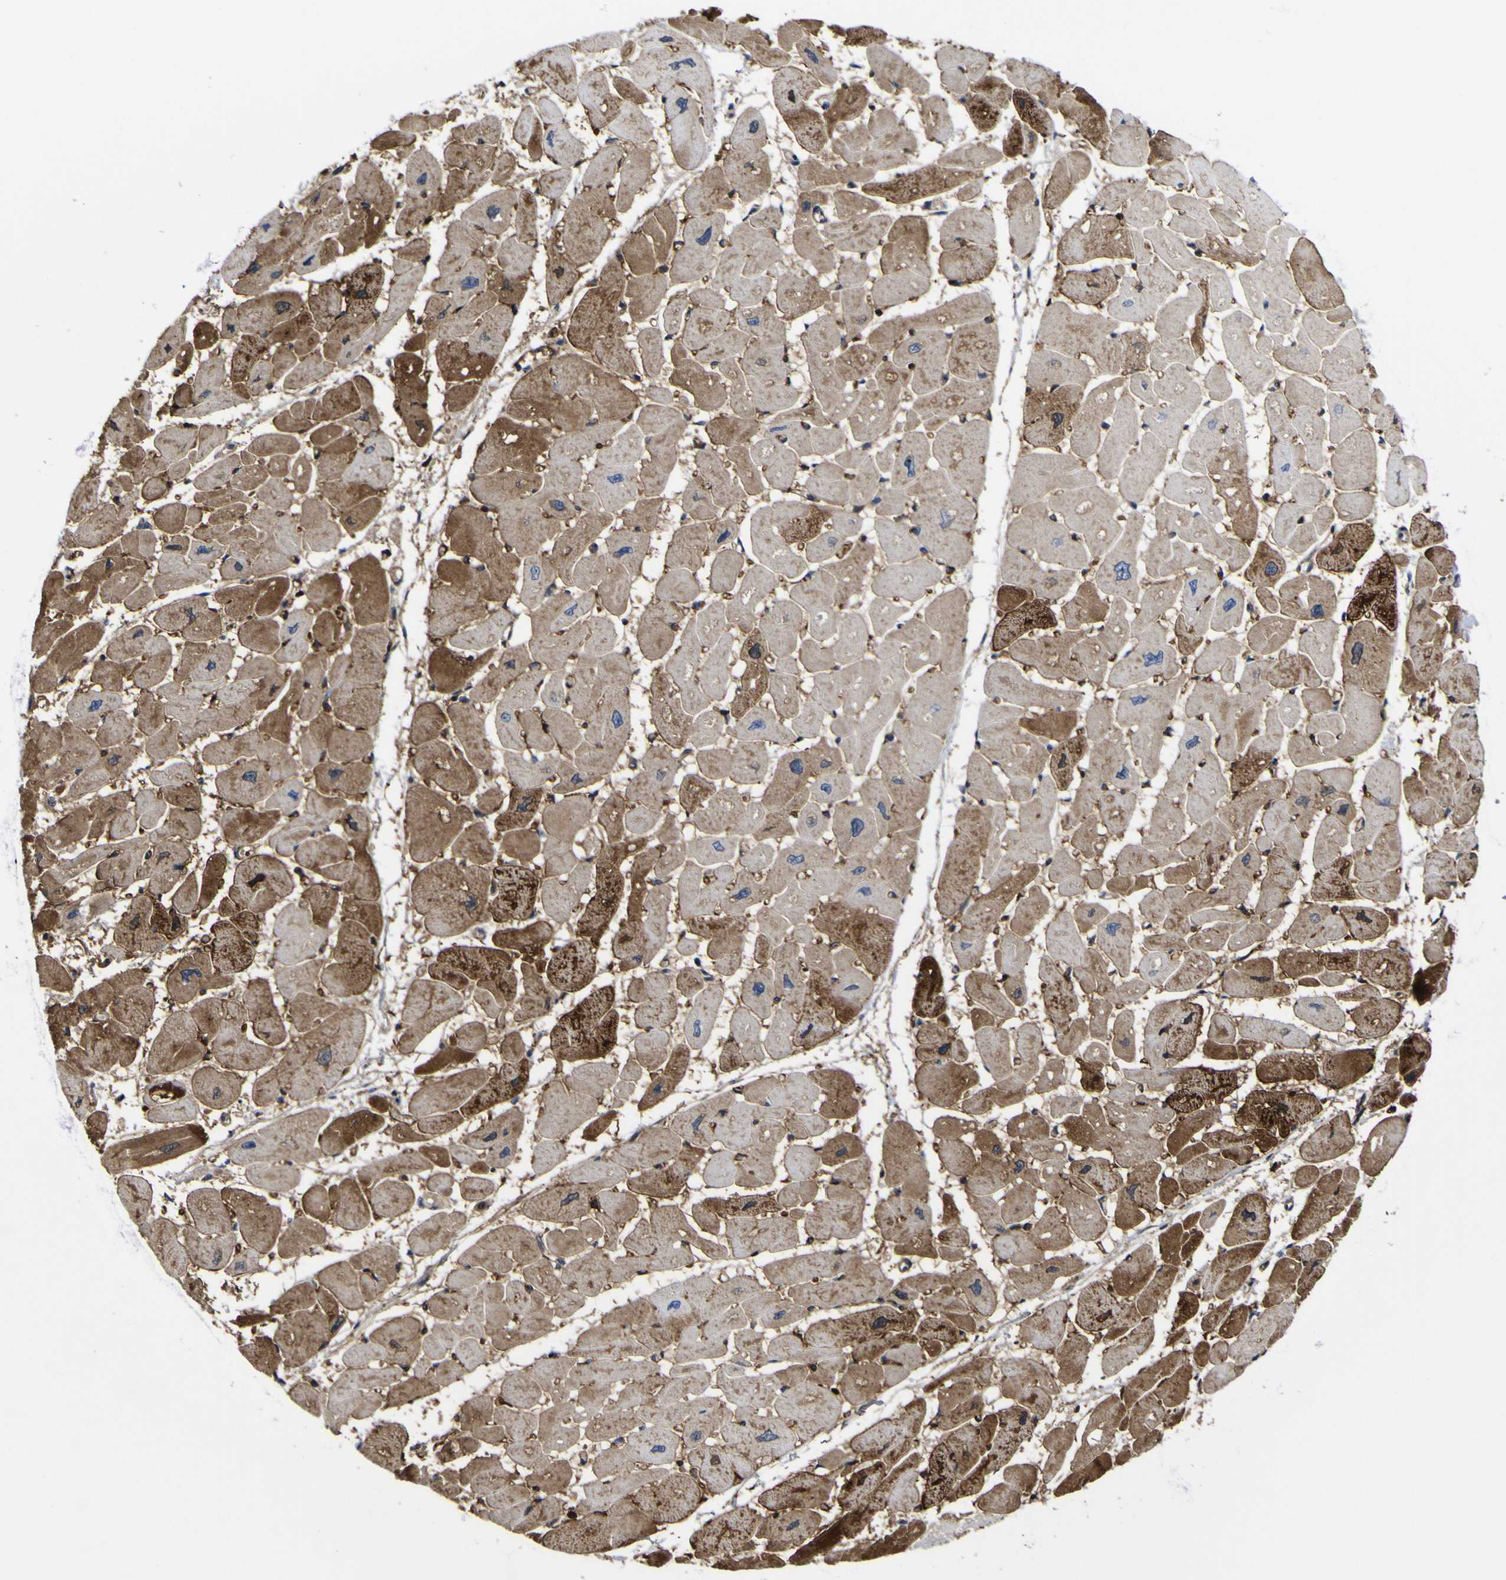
{"staining": {"intensity": "moderate", "quantity": ">75%", "location": "cytoplasmic/membranous"}, "tissue": "heart muscle", "cell_type": "Cardiomyocytes", "image_type": "normal", "snomed": [{"axis": "morphology", "description": "Normal tissue, NOS"}, {"axis": "topography", "description": "Heart"}], "caption": "Normal heart muscle exhibits moderate cytoplasmic/membranous positivity in about >75% of cardiomyocytes.", "gene": "CCDC90B", "patient": {"sex": "female", "age": 54}}